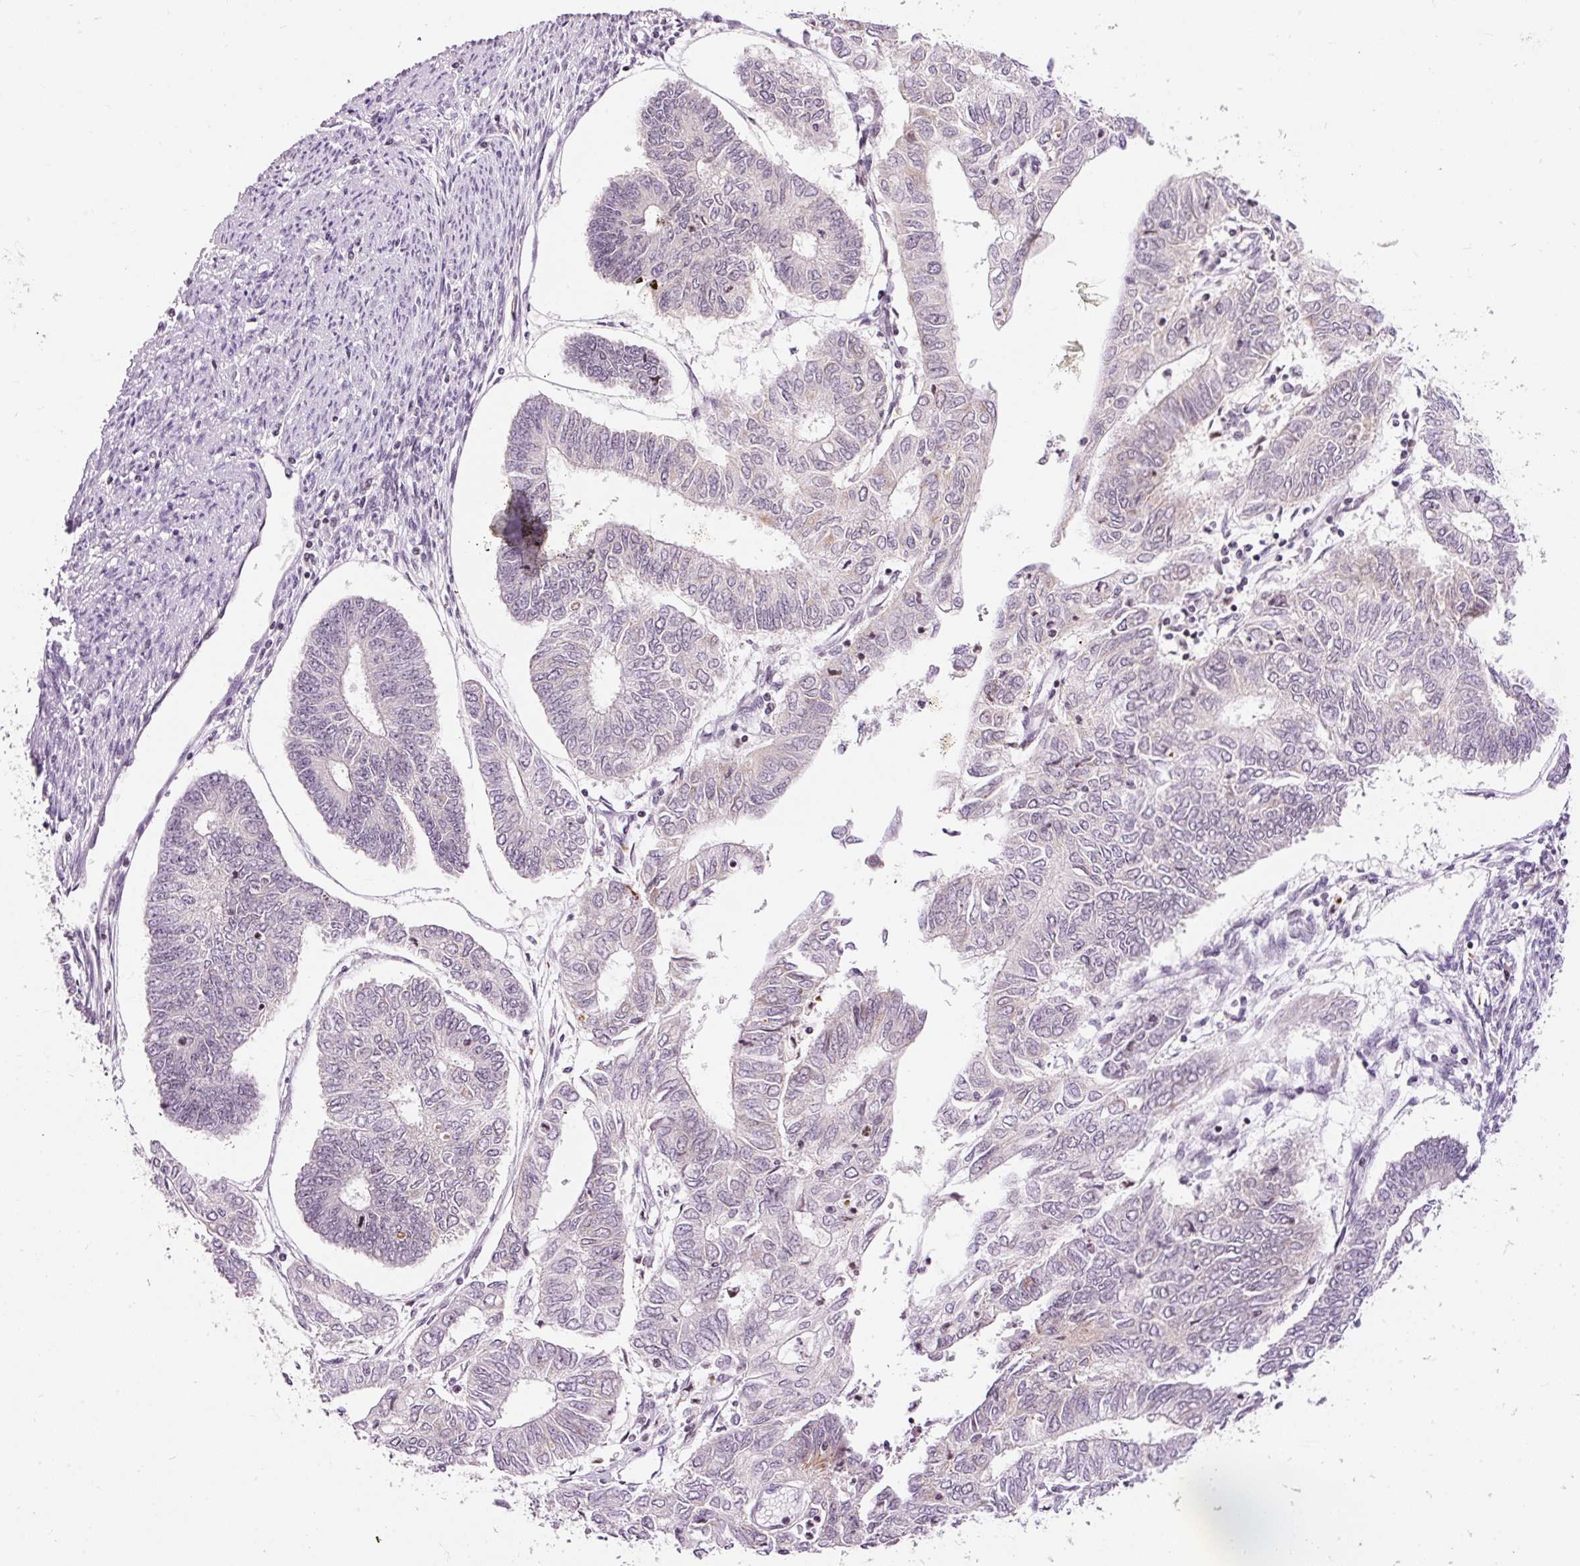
{"staining": {"intensity": "negative", "quantity": "none", "location": "none"}, "tissue": "endometrial cancer", "cell_type": "Tumor cells", "image_type": "cancer", "snomed": [{"axis": "morphology", "description": "Adenocarcinoma, NOS"}, {"axis": "topography", "description": "Endometrium"}], "caption": "There is no significant expression in tumor cells of adenocarcinoma (endometrial).", "gene": "ABHD11", "patient": {"sex": "female", "age": 68}}